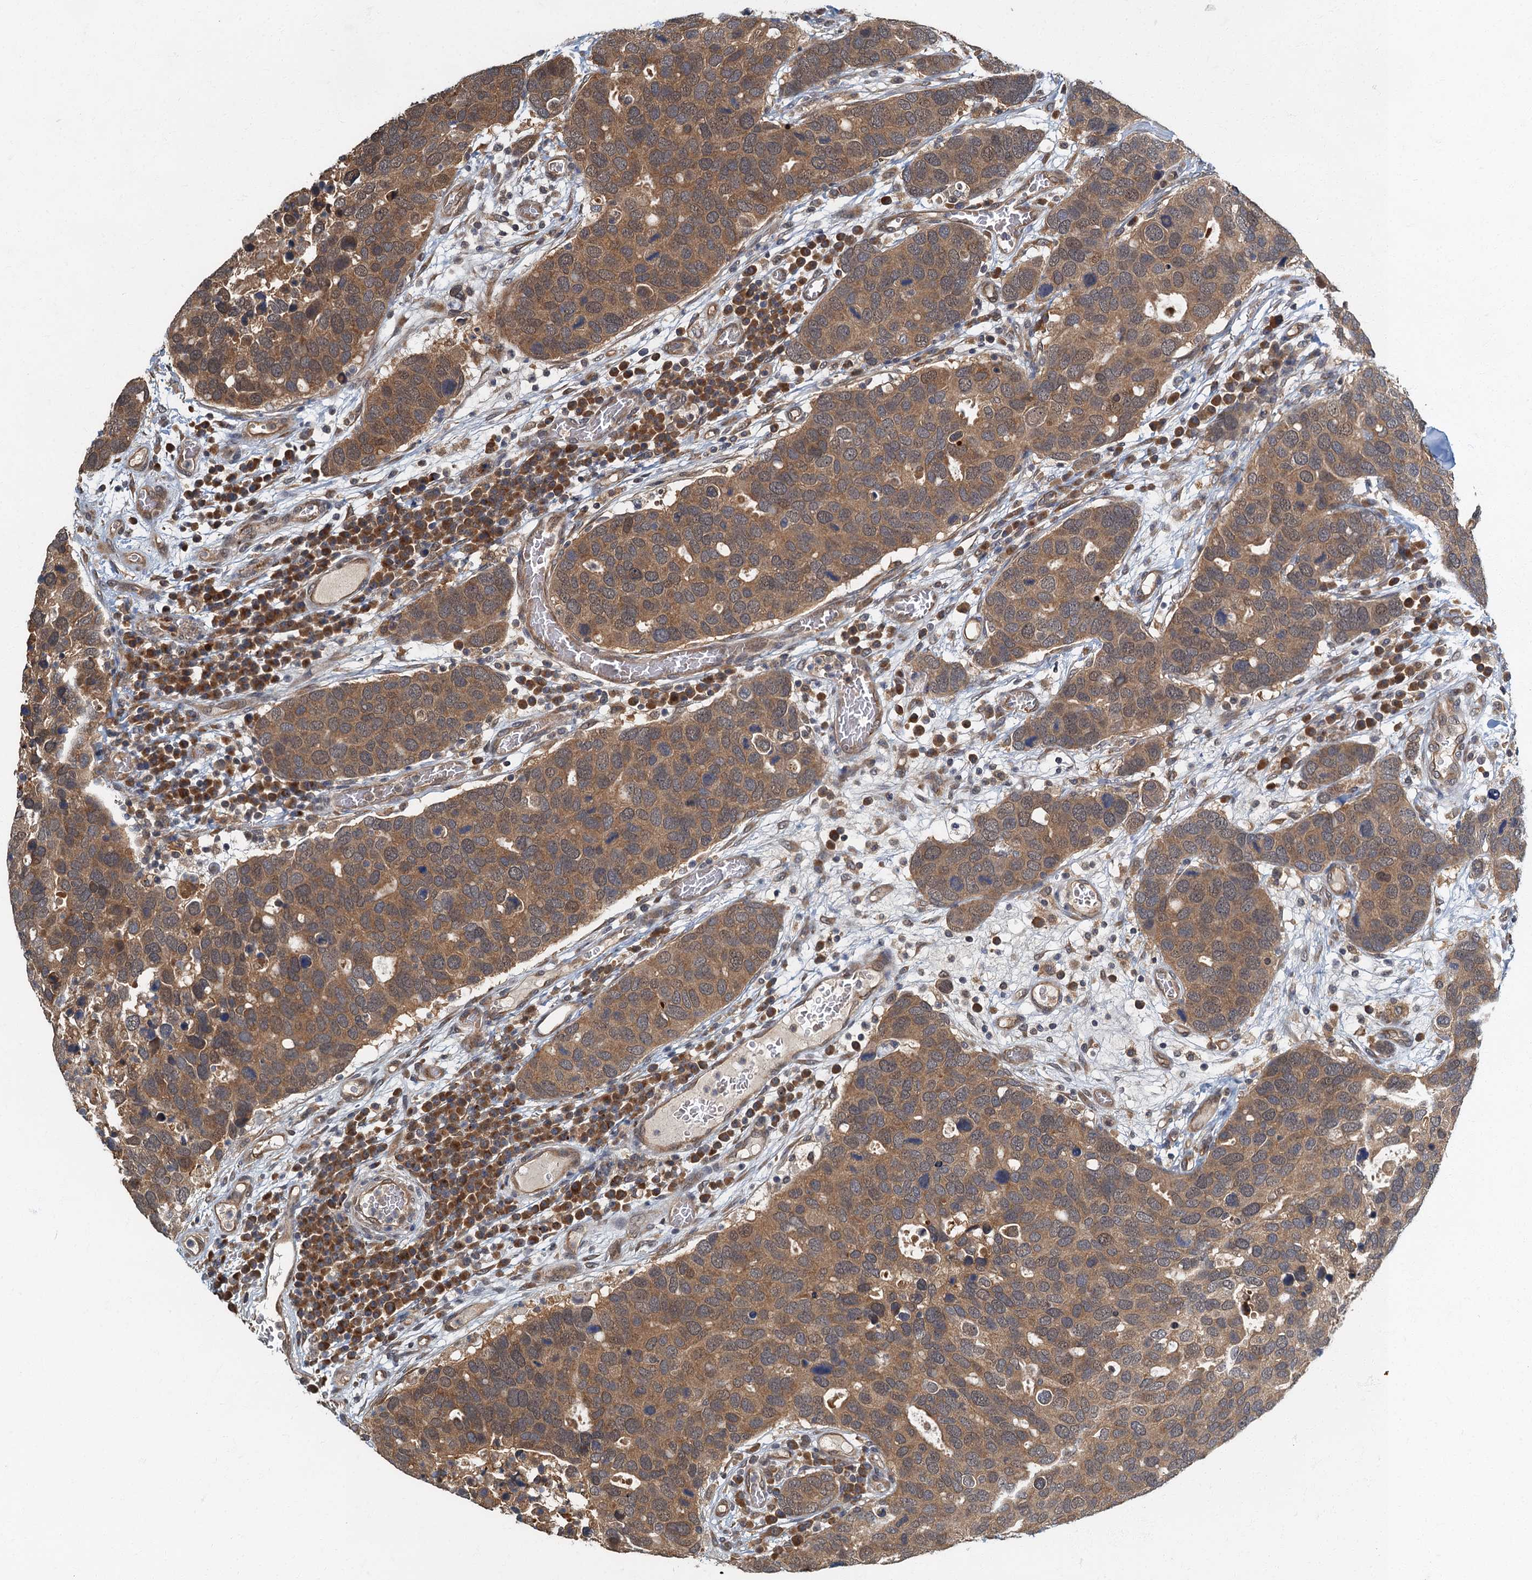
{"staining": {"intensity": "moderate", "quantity": ">75%", "location": "cytoplasmic/membranous,nuclear"}, "tissue": "breast cancer", "cell_type": "Tumor cells", "image_type": "cancer", "snomed": [{"axis": "morphology", "description": "Duct carcinoma"}, {"axis": "topography", "description": "Breast"}], "caption": "This micrograph shows immunohistochemistry staining of human breast cancer (intraductal carcinoma), with medium moderate cytoplasmic/membranous and nuclear staining in about >75% of tumor cells.", "gene": "TBCK", "patient": {"sex": "female", "age": 83}}